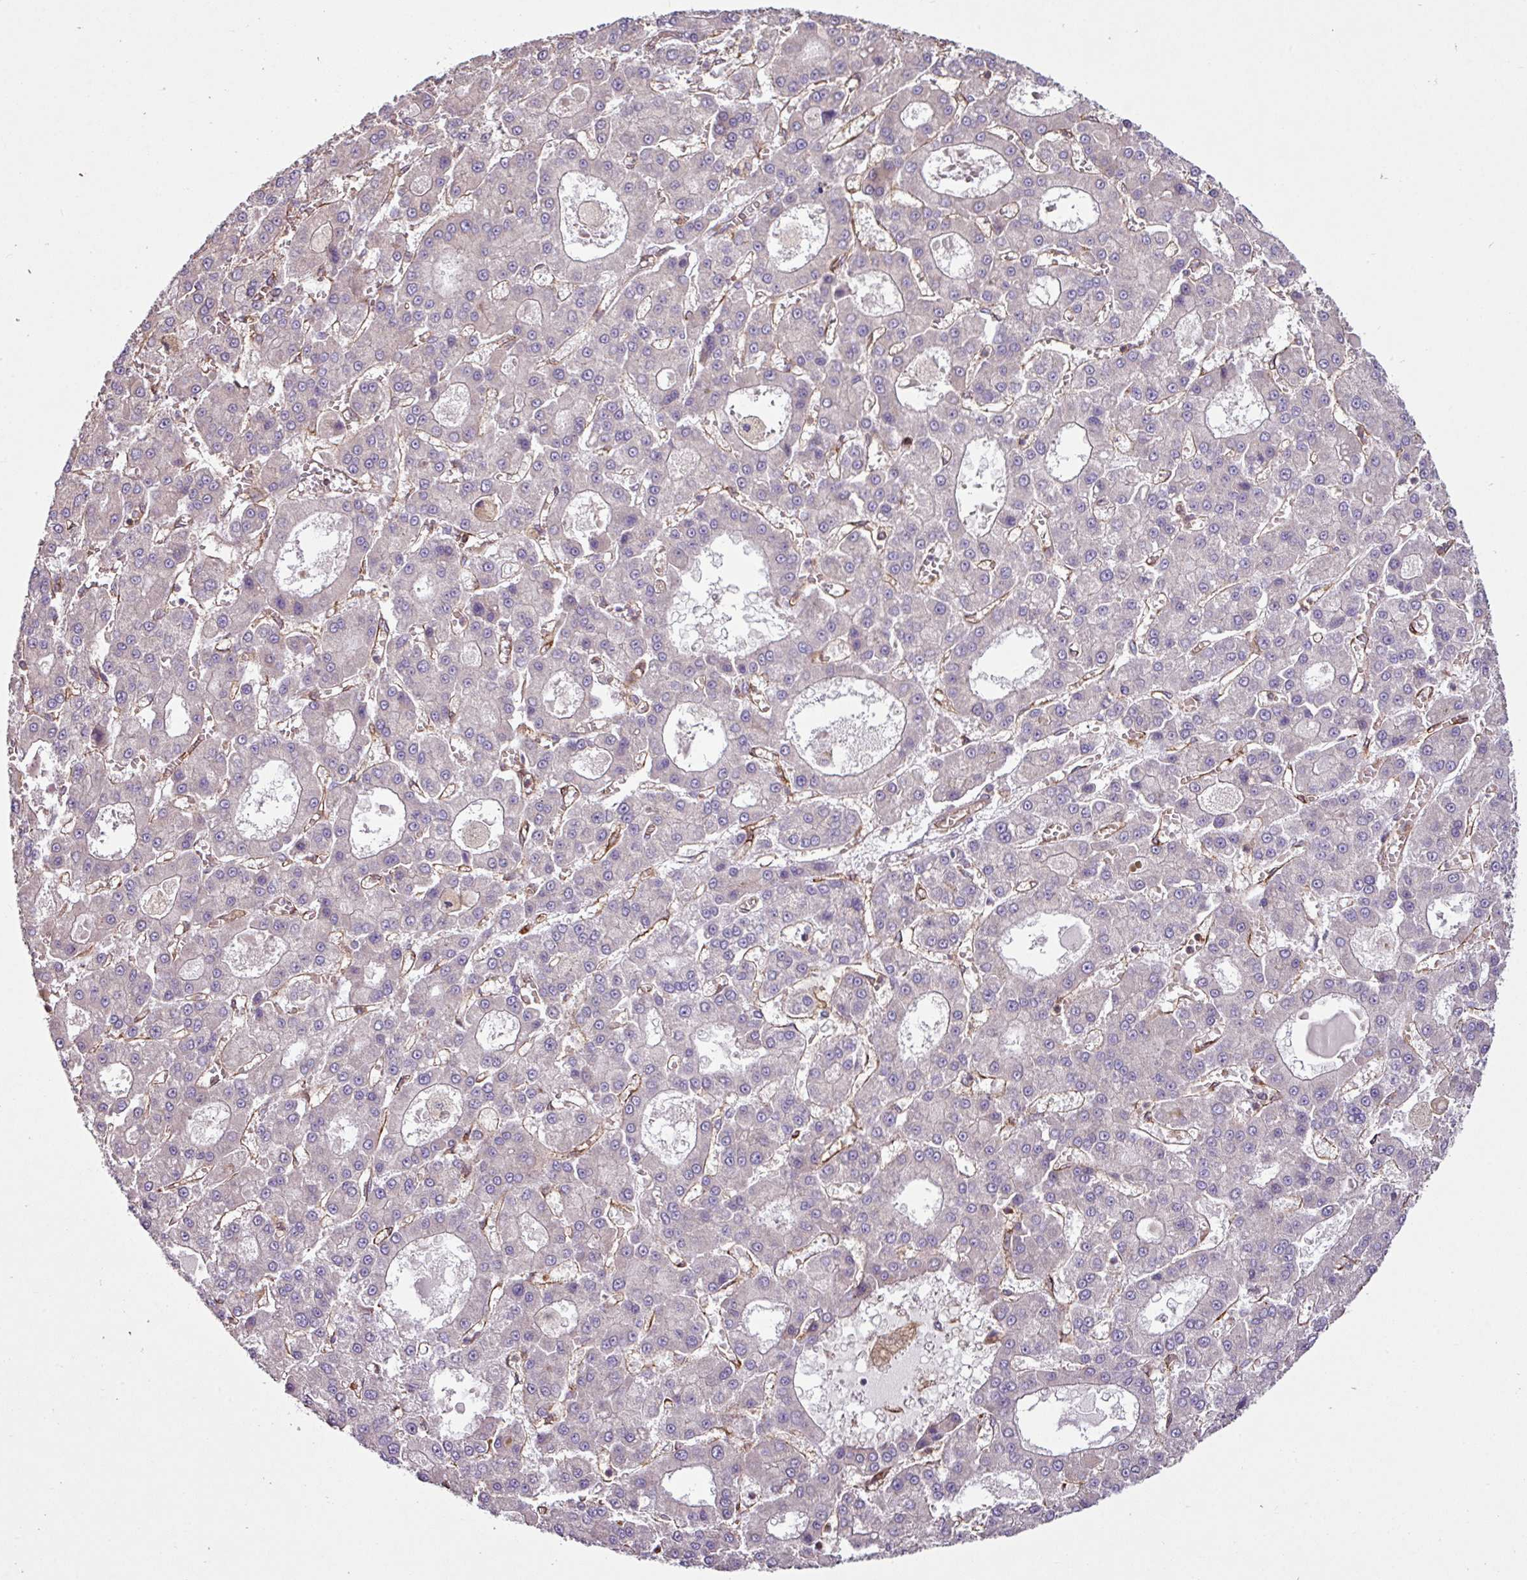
{"staining": {"intensity": "negative", "quantity": "none", "location": "none"}, "tissue": "liver cancer", "cell_type": "Tumor cells", "image_type": "cancer", "snomed": [{"axis": "morphology", "description": "Carcinoma, Hepatocellular, NOS"}, {"axis": "topography", "description": "Liver"}], "caption": "Tumor cells show no significant protein expression in liver hepatocellular carcinoma.", "gene": "ZNF106", "patient": {"sex": "male", "age": 70}}